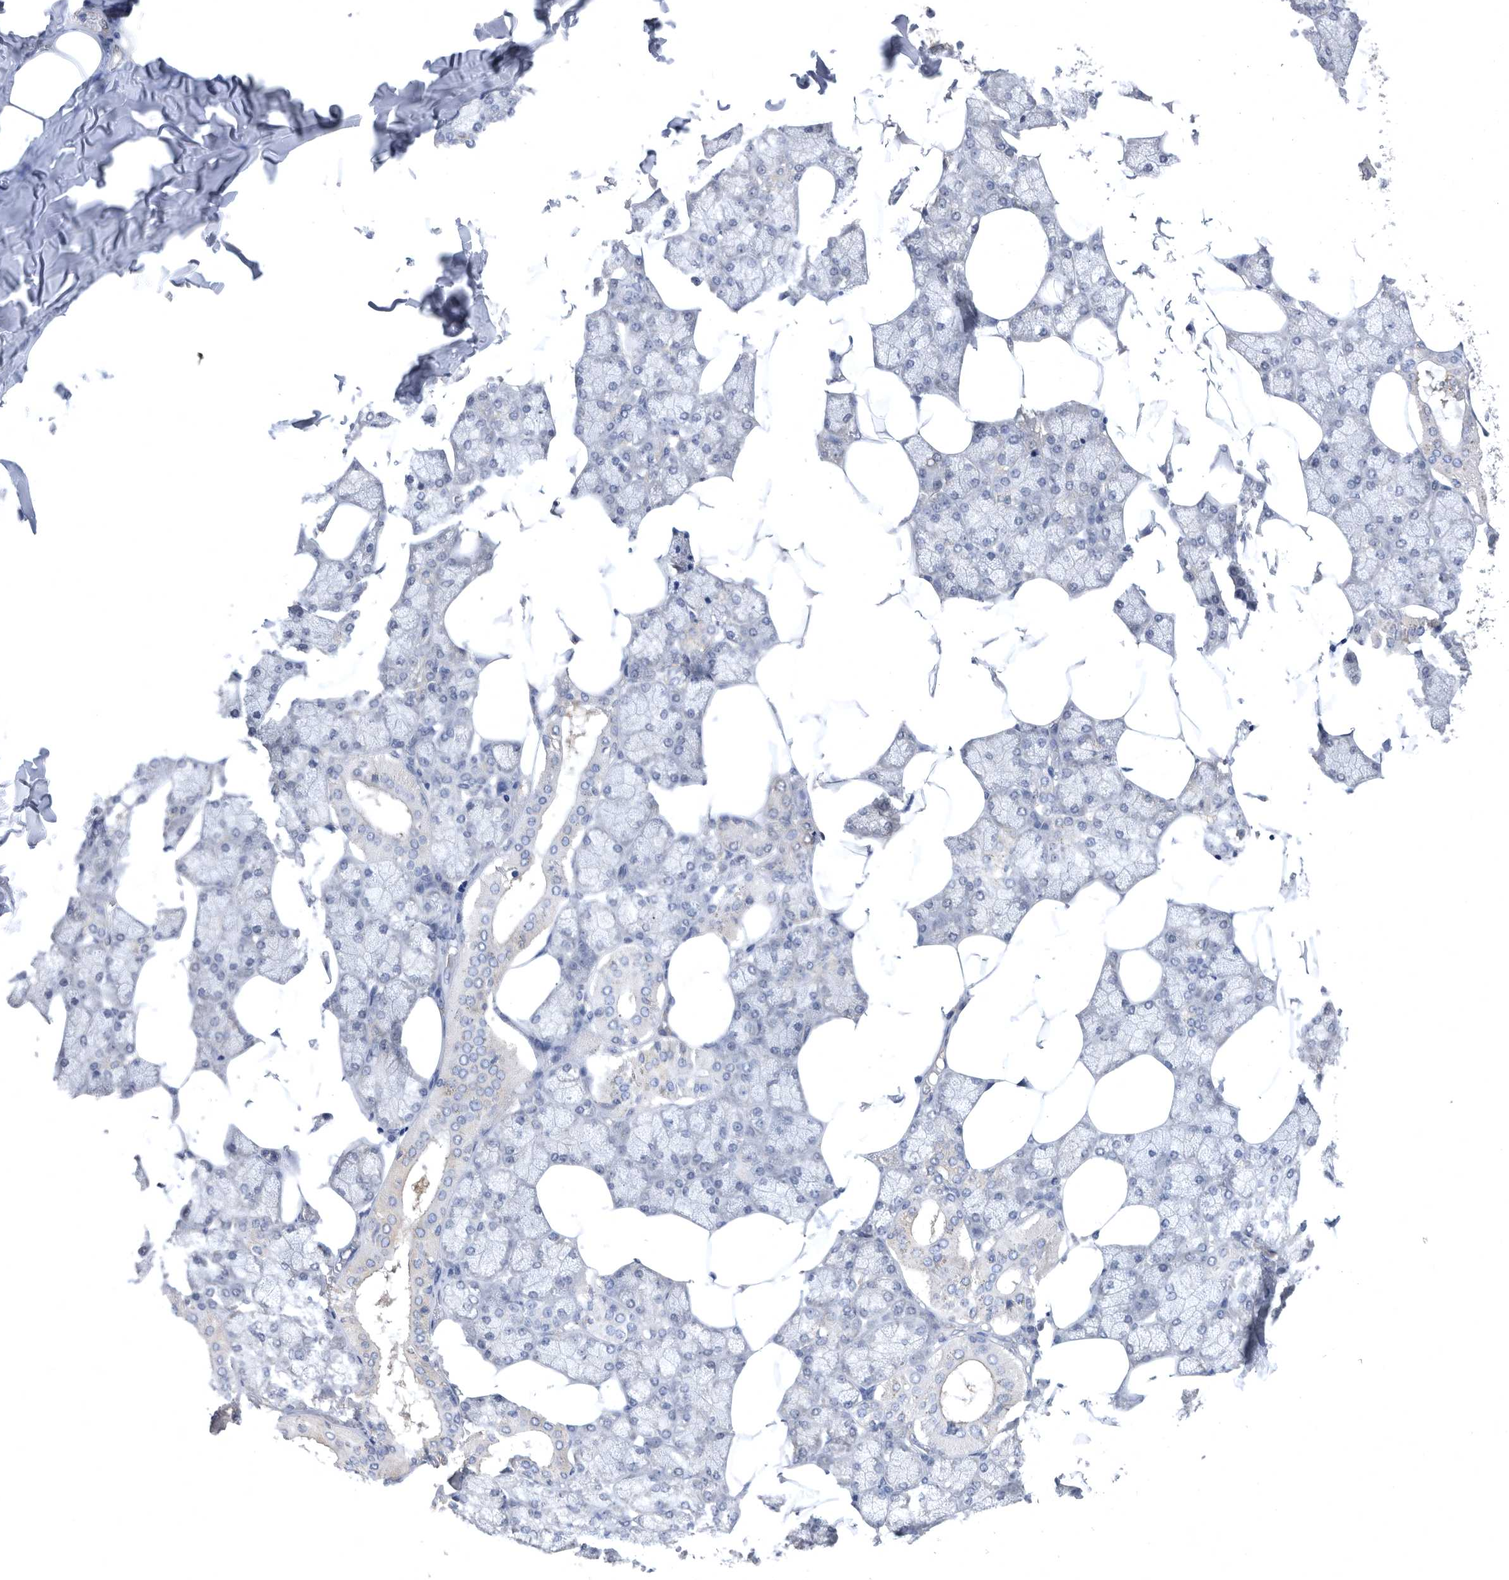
{"staining": {"intensity": "negative", "quantity": "none", "location": "none"}, "tissue": "salivary gland", "cell_type": "Glandular cells", "image_type": "normal", "snomed": [{"axis": "morphology", "description": "Normal tissue, NOS"}, {"axis": "topography", "description": "Salivary gland"}], "caption": "DAB (3,3'-diaminobenzidine) immunohistochemical staining of benign salivary gland exhibits no significant expression in glandular cells.", "gene": "CCT4", "patient": {"sex": "male", "age": 62}}